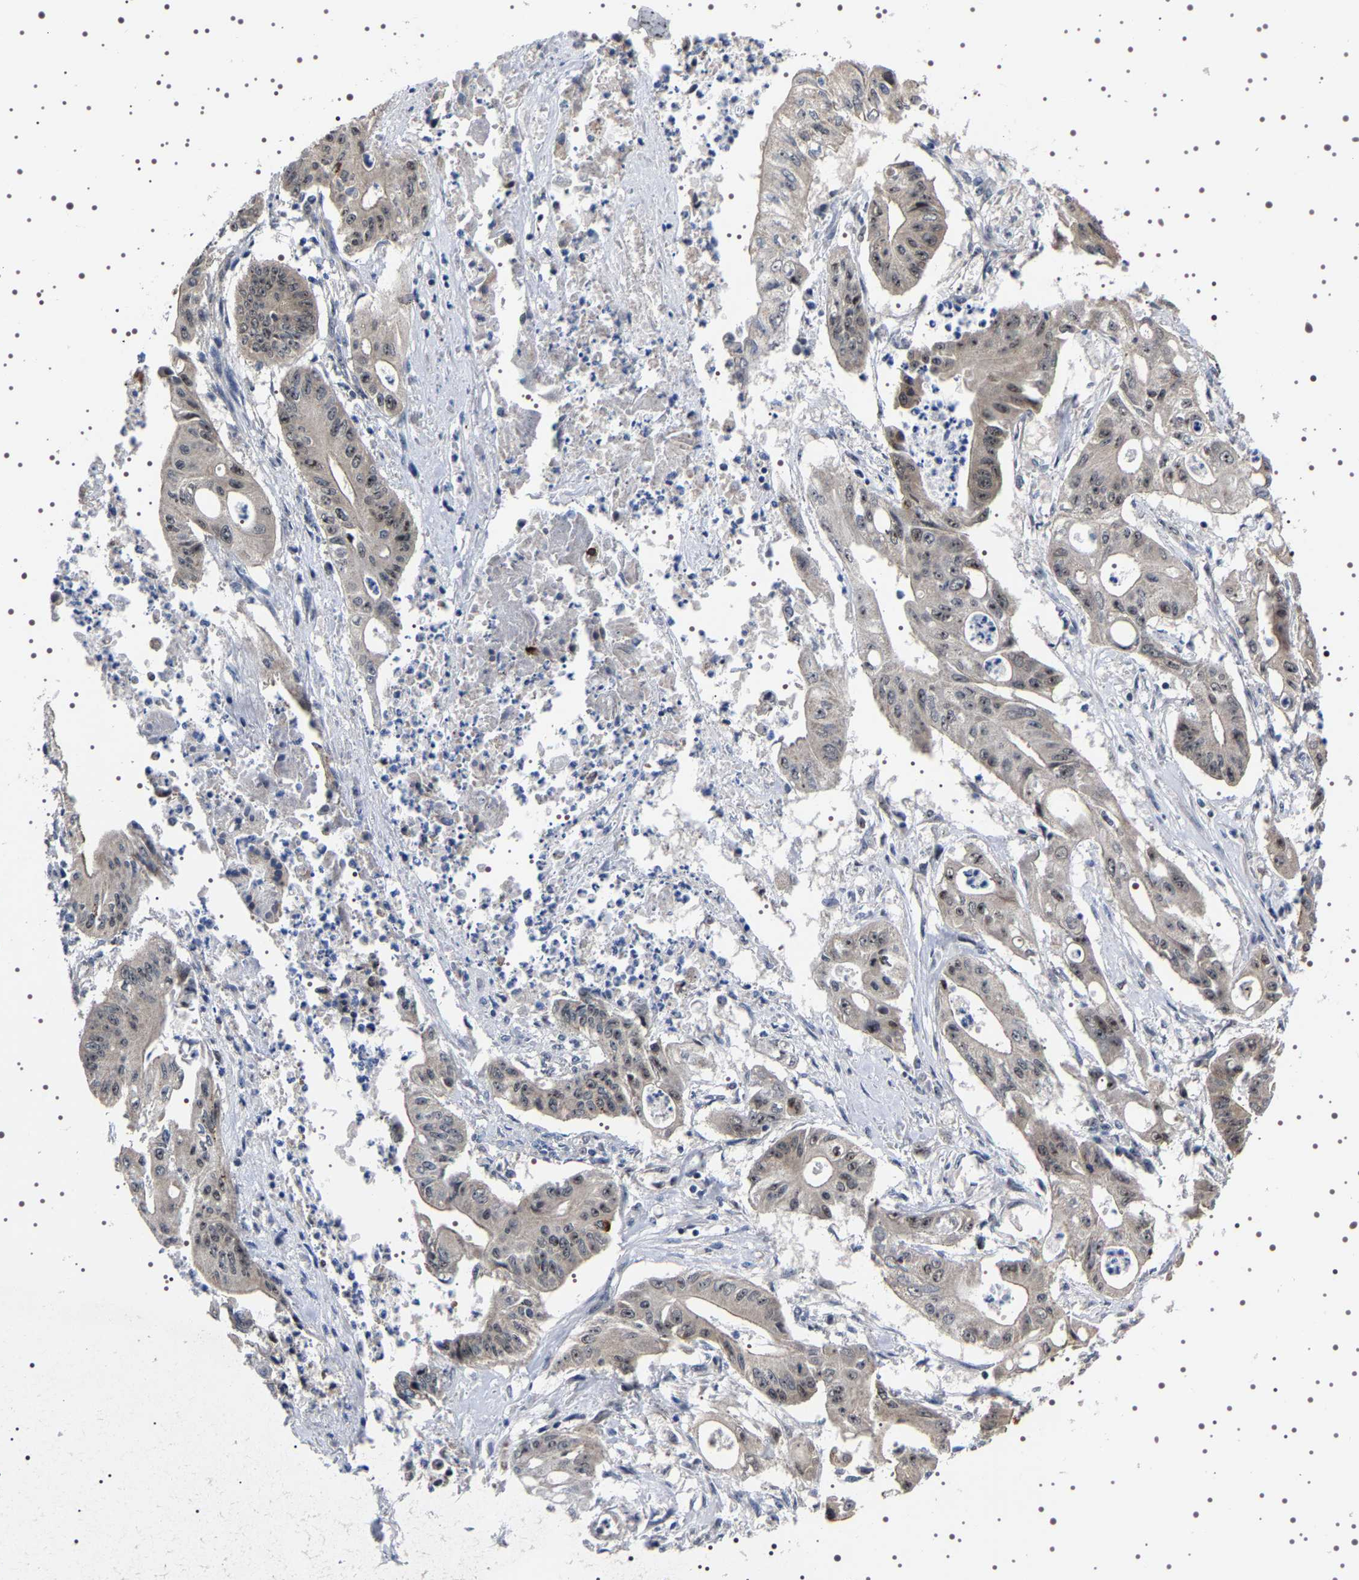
{"staining": {"intensity": "moderate", "quantity": "25%-75%", "location": "nuclear"}, "tissue": "pancreatic cancer", "cell_type": "Tumor cells", "image_type": "cancer", "snomed": [{"axis": "morphology", "description": "Normal tissue, NOS"}, {"axis": "topography", "description": "Lymph node"}], "caption": "Pancreatic cancer stained for a protein (brown) displays moderate nuclear positive expression in approximately 25%-75% of tumor cells.", "gene": "GNL3", "patient": {"sex": "male", "age": 62}}